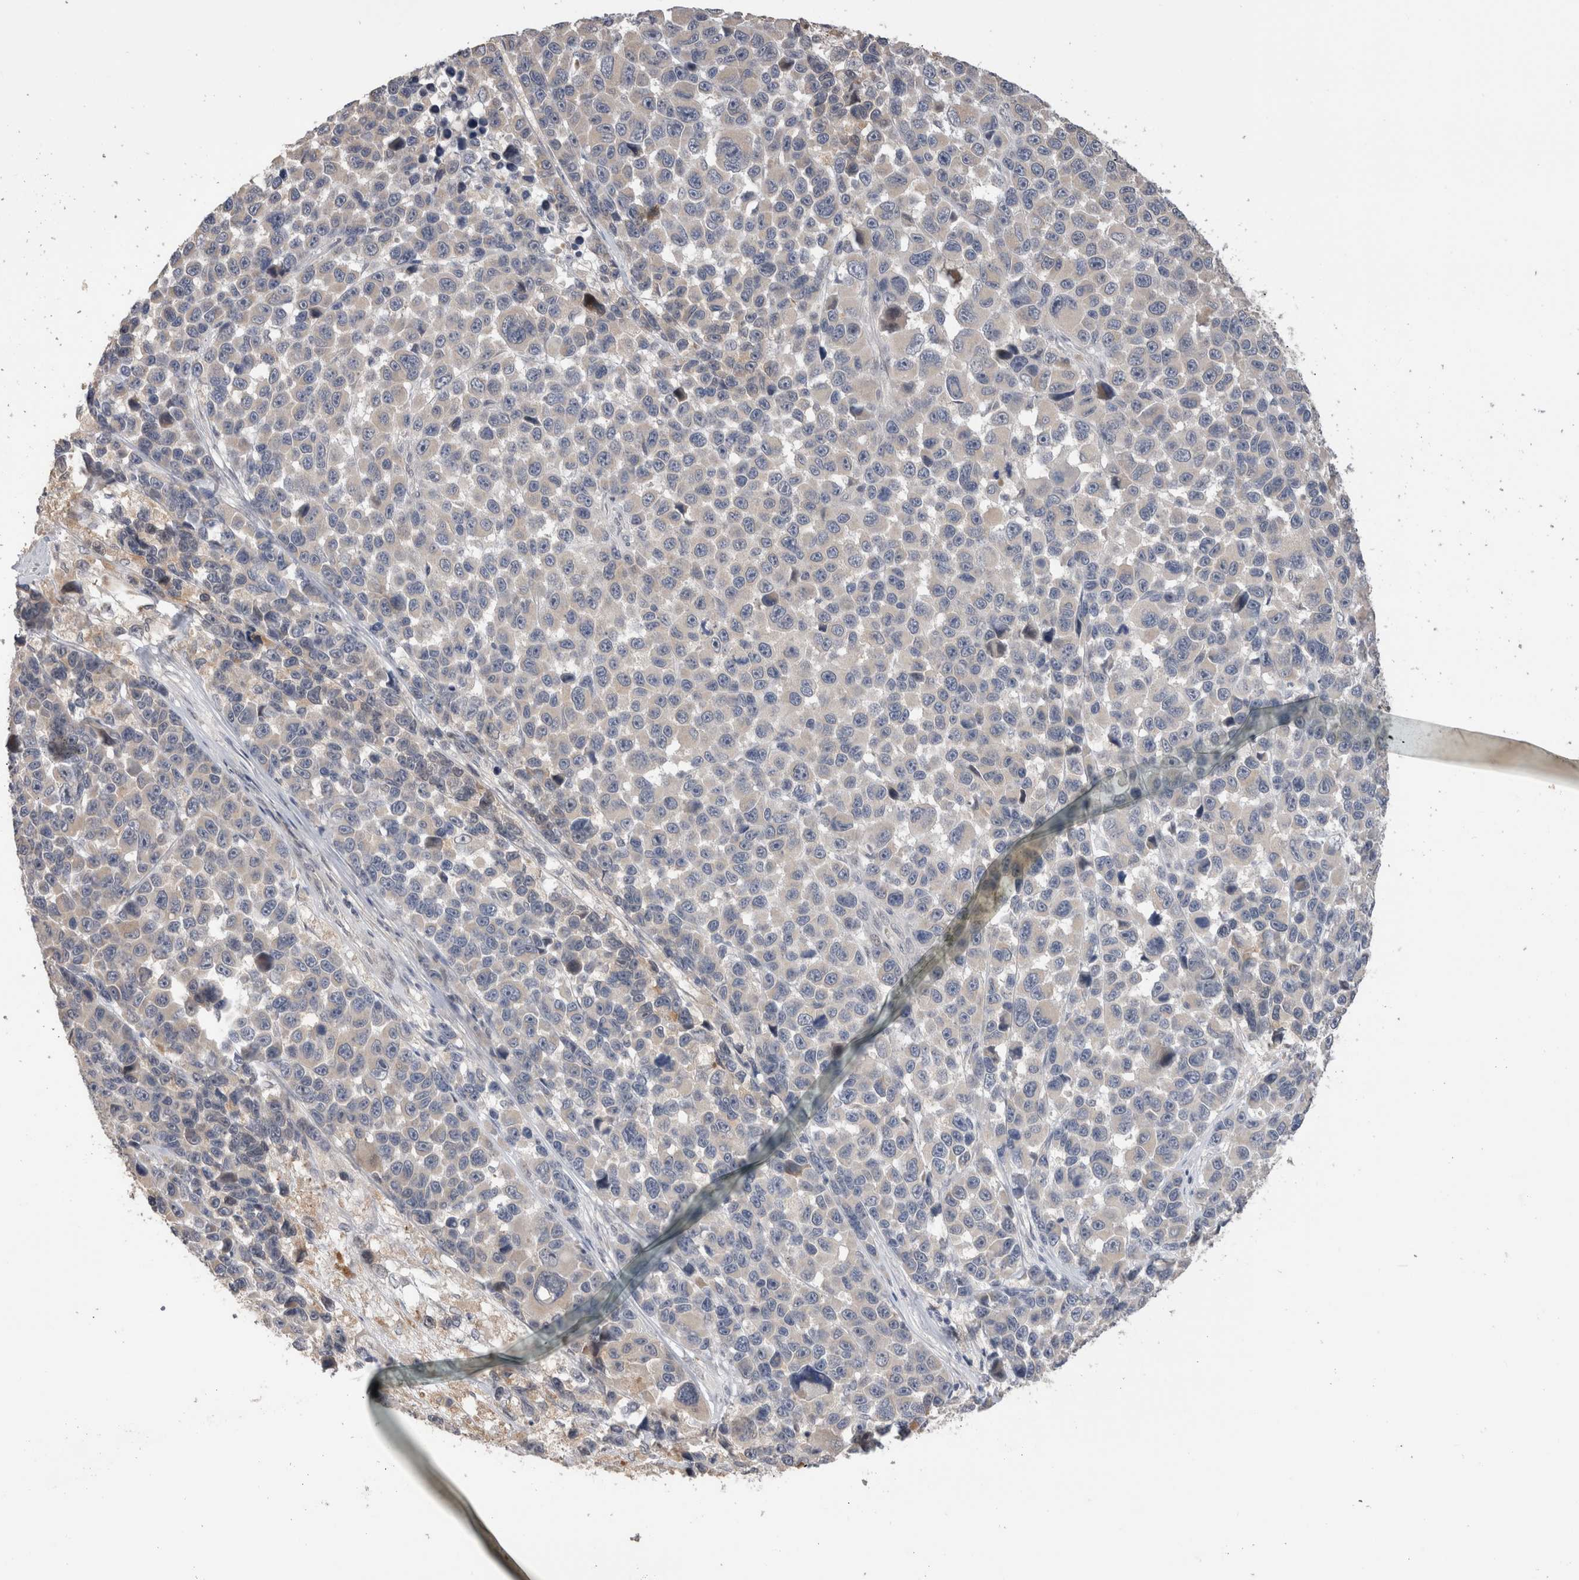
{"staining": {"intensity": "negative", "quantity": "none", "location": "none"}, "tissue": "melanoma", "cell_type": "Tumor cells", "image_type": "cancer", "snomed": [{"axis": "morphology", "description": "Malignant melanoma, NOS"}, {"axis": "topography", "description": "Skin"}], "caption": "A high-resolution micrograph shows immunohistochemistry staining of melanoma, which exhibits no significant expression in tumor cells.", "gene": "CRYBG1", "patient": {"sex": "male", "age": 53}}